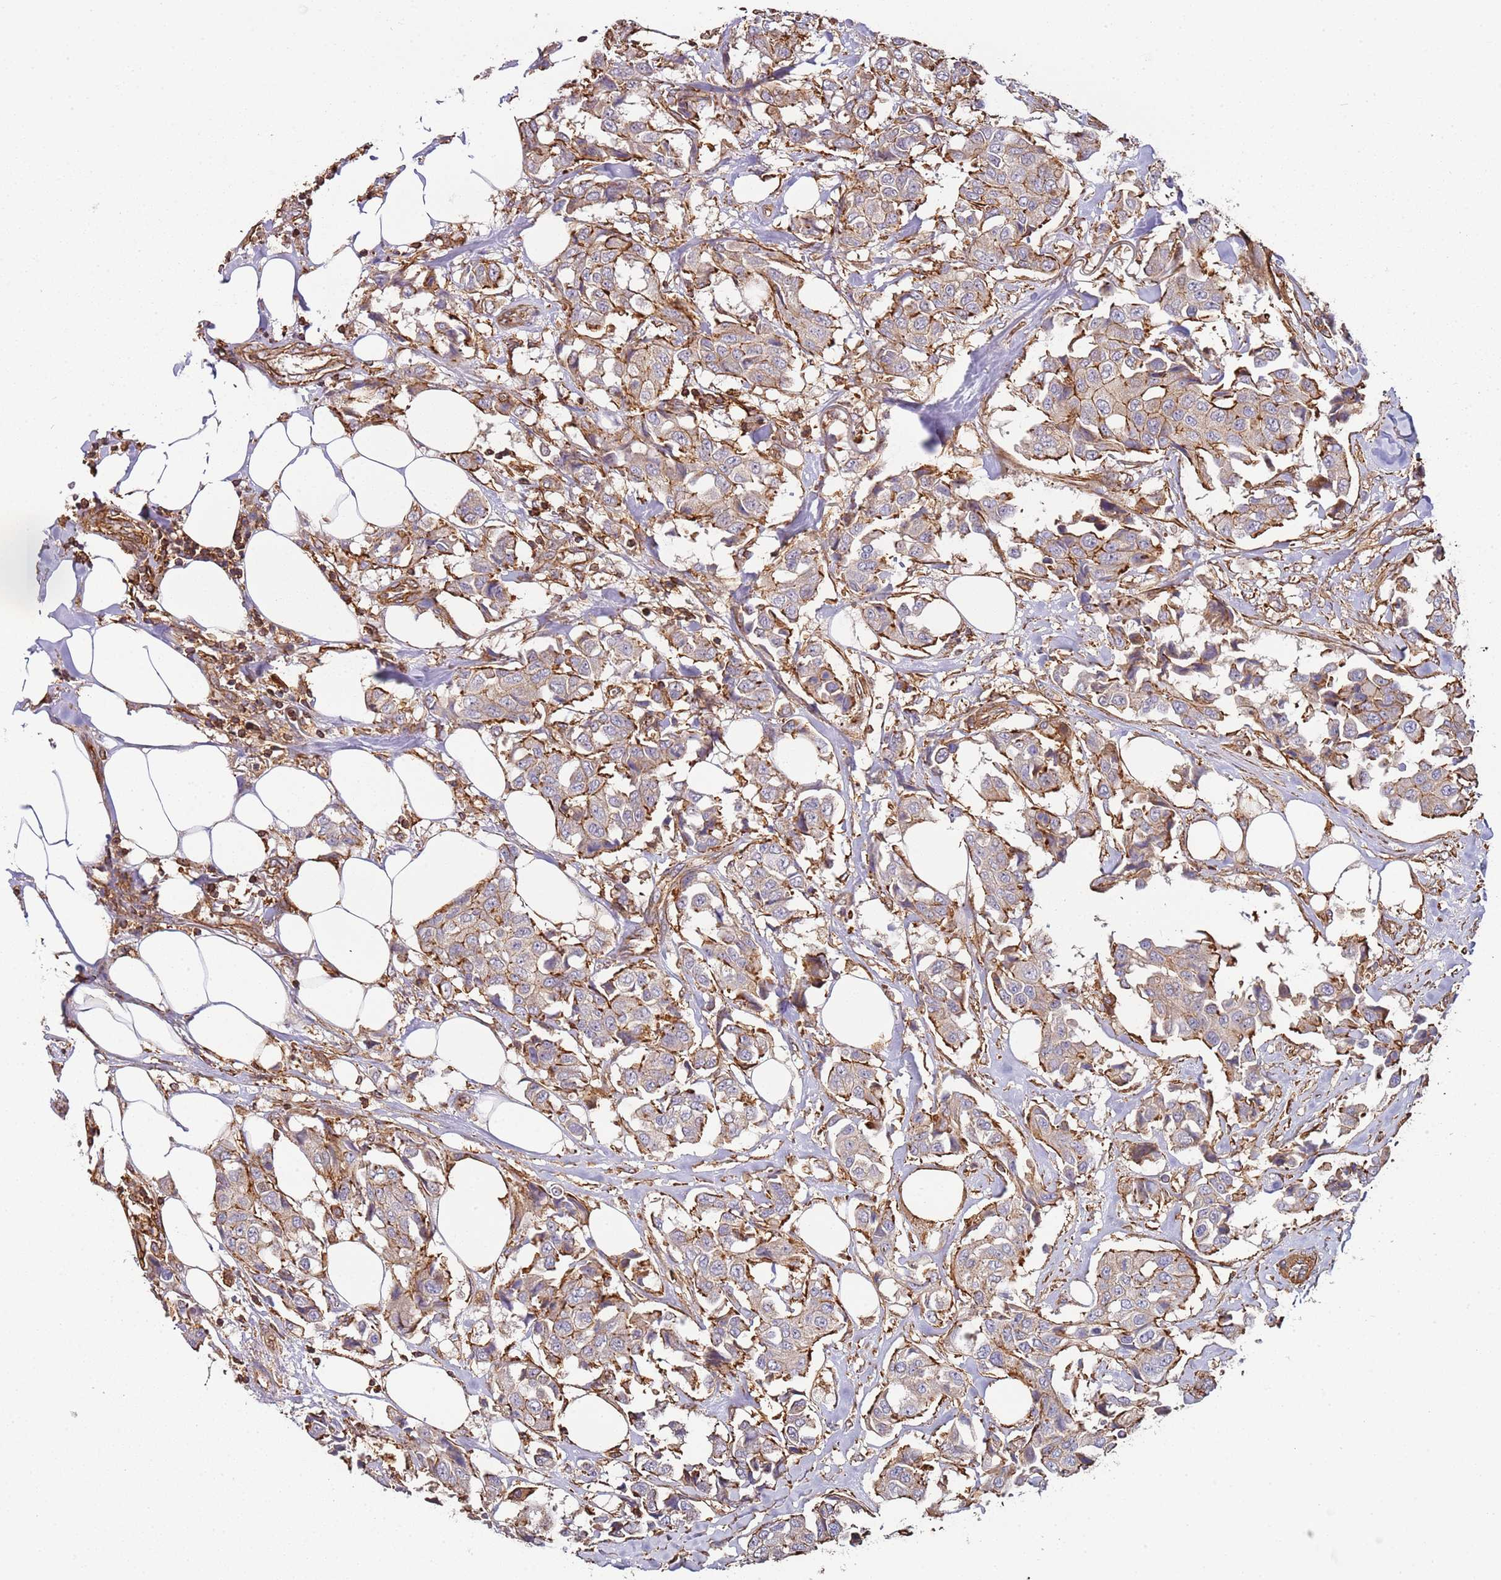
{"staining": {"intensity": "moderate", "quantity": "<25%", "location": "cytoplasmic/membranous"}, "tissue": "breast cancer", "cell_type": "Tumor cells", "image_type": "cancer", "snomed": [{"axis": "morphology", "description": "Duct carcinoma"}, {"axis": "topography", "description": "Breast"}], "caption": "High-magnification brightfield microscopy of breast cancer (invasive ductal carcinoma) stained with DAB (3,3'-diaminobenzidine) (brown) and counterstained with hematoxylin (blue). tumor cells exhibit moderate cytoplasmic/membranous staining is present in about<25% of cells.", "gene": "CYP2U1", "patient": {"sex": "female", "age": 80}}